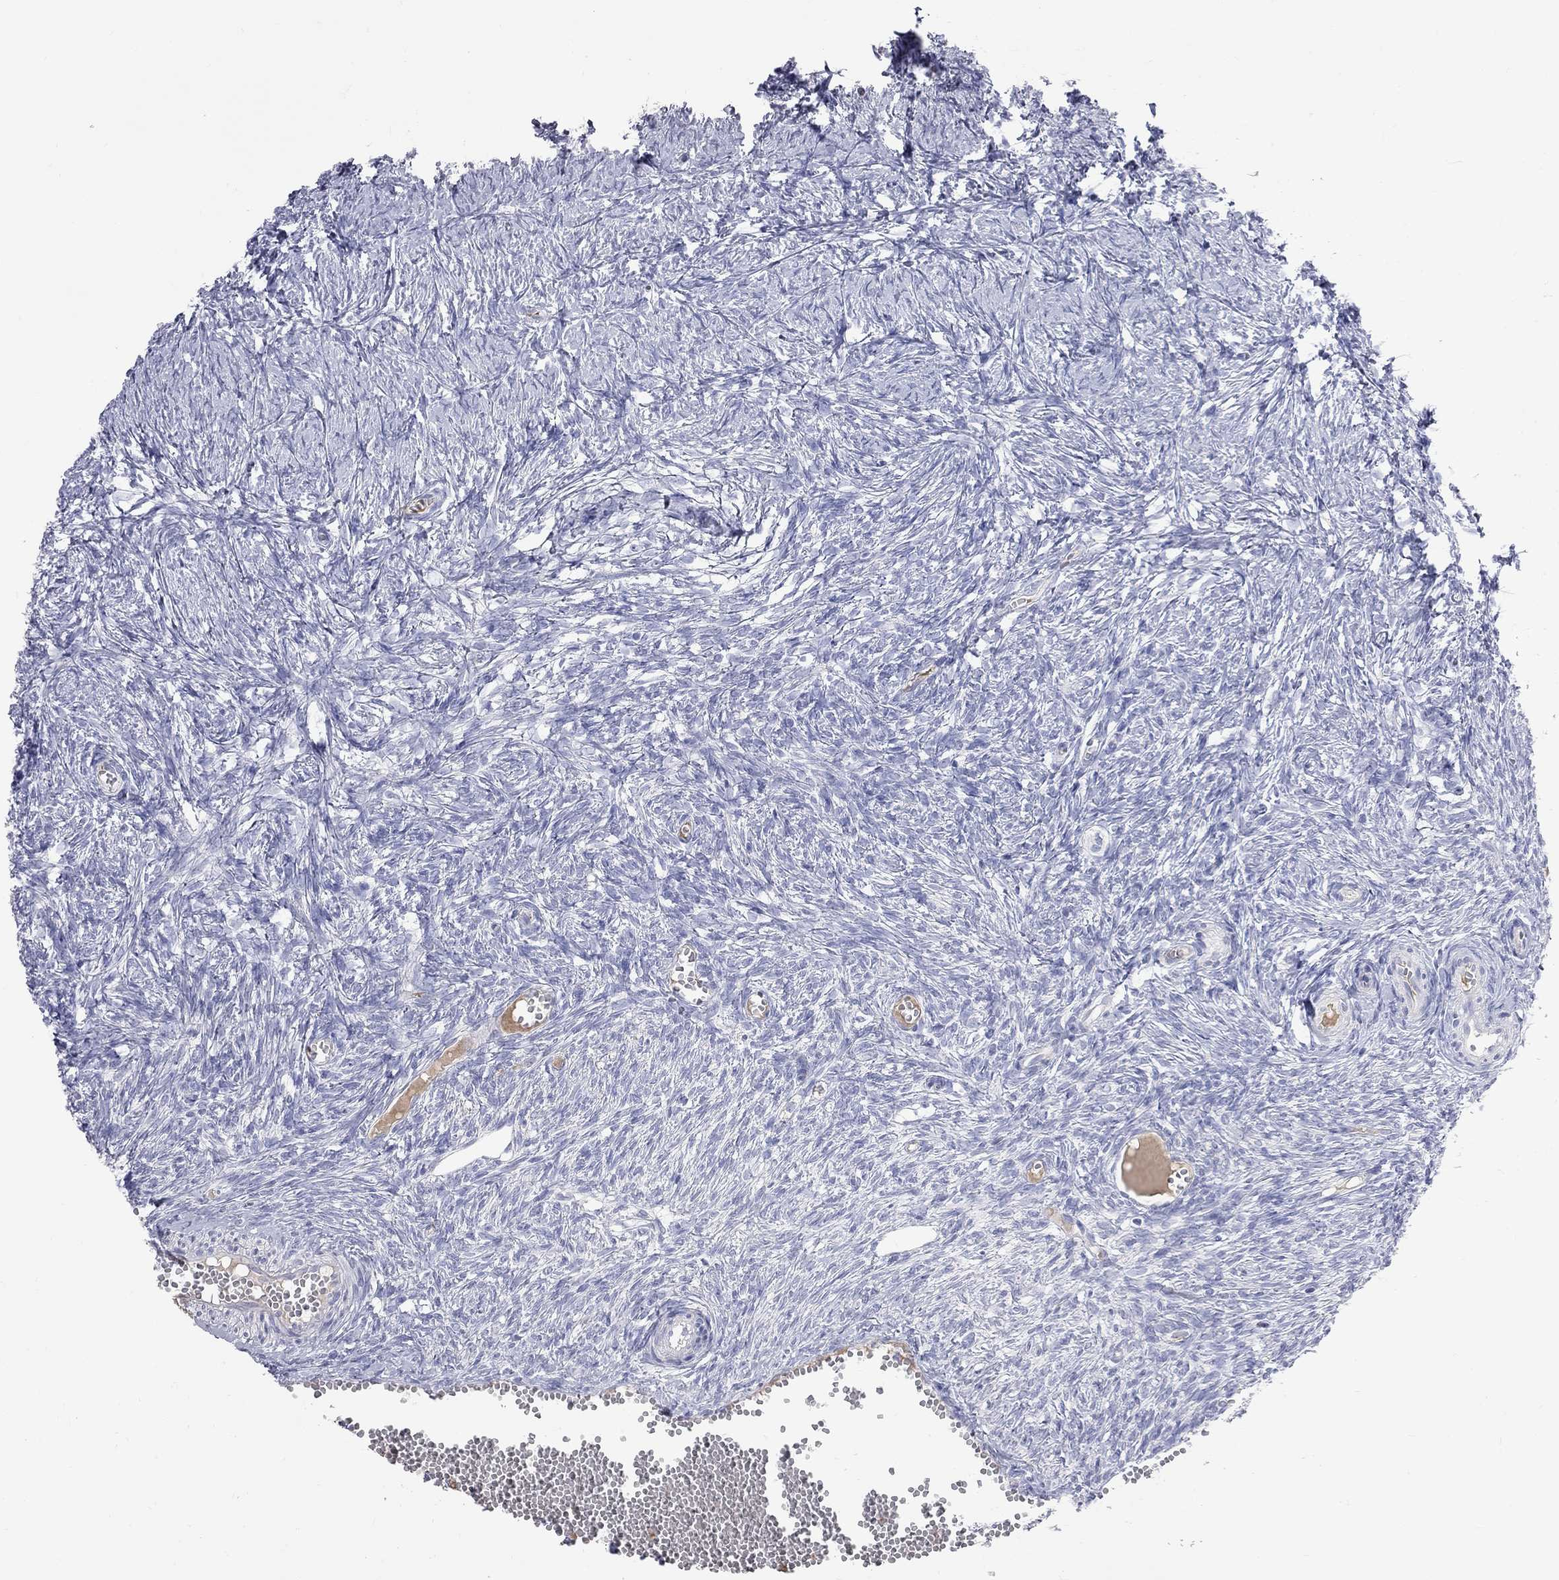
{"staining": {"intensity": "negative", "quantity": "none", "location": "none"}, "tissue": "ovary", "cell_type": "Follicle cells", "image_type": "normal", "snomed": [{"axis": "morphology", "description": "Normal tissue, NOS"}, {"axis": "topography", "description": "Ovary"}], "caption": "The micrograph demonstrates no staining of follicle cells in benign ovary.", "gene": "KCND2", "patient": {"sex": "female", "age": 43}}